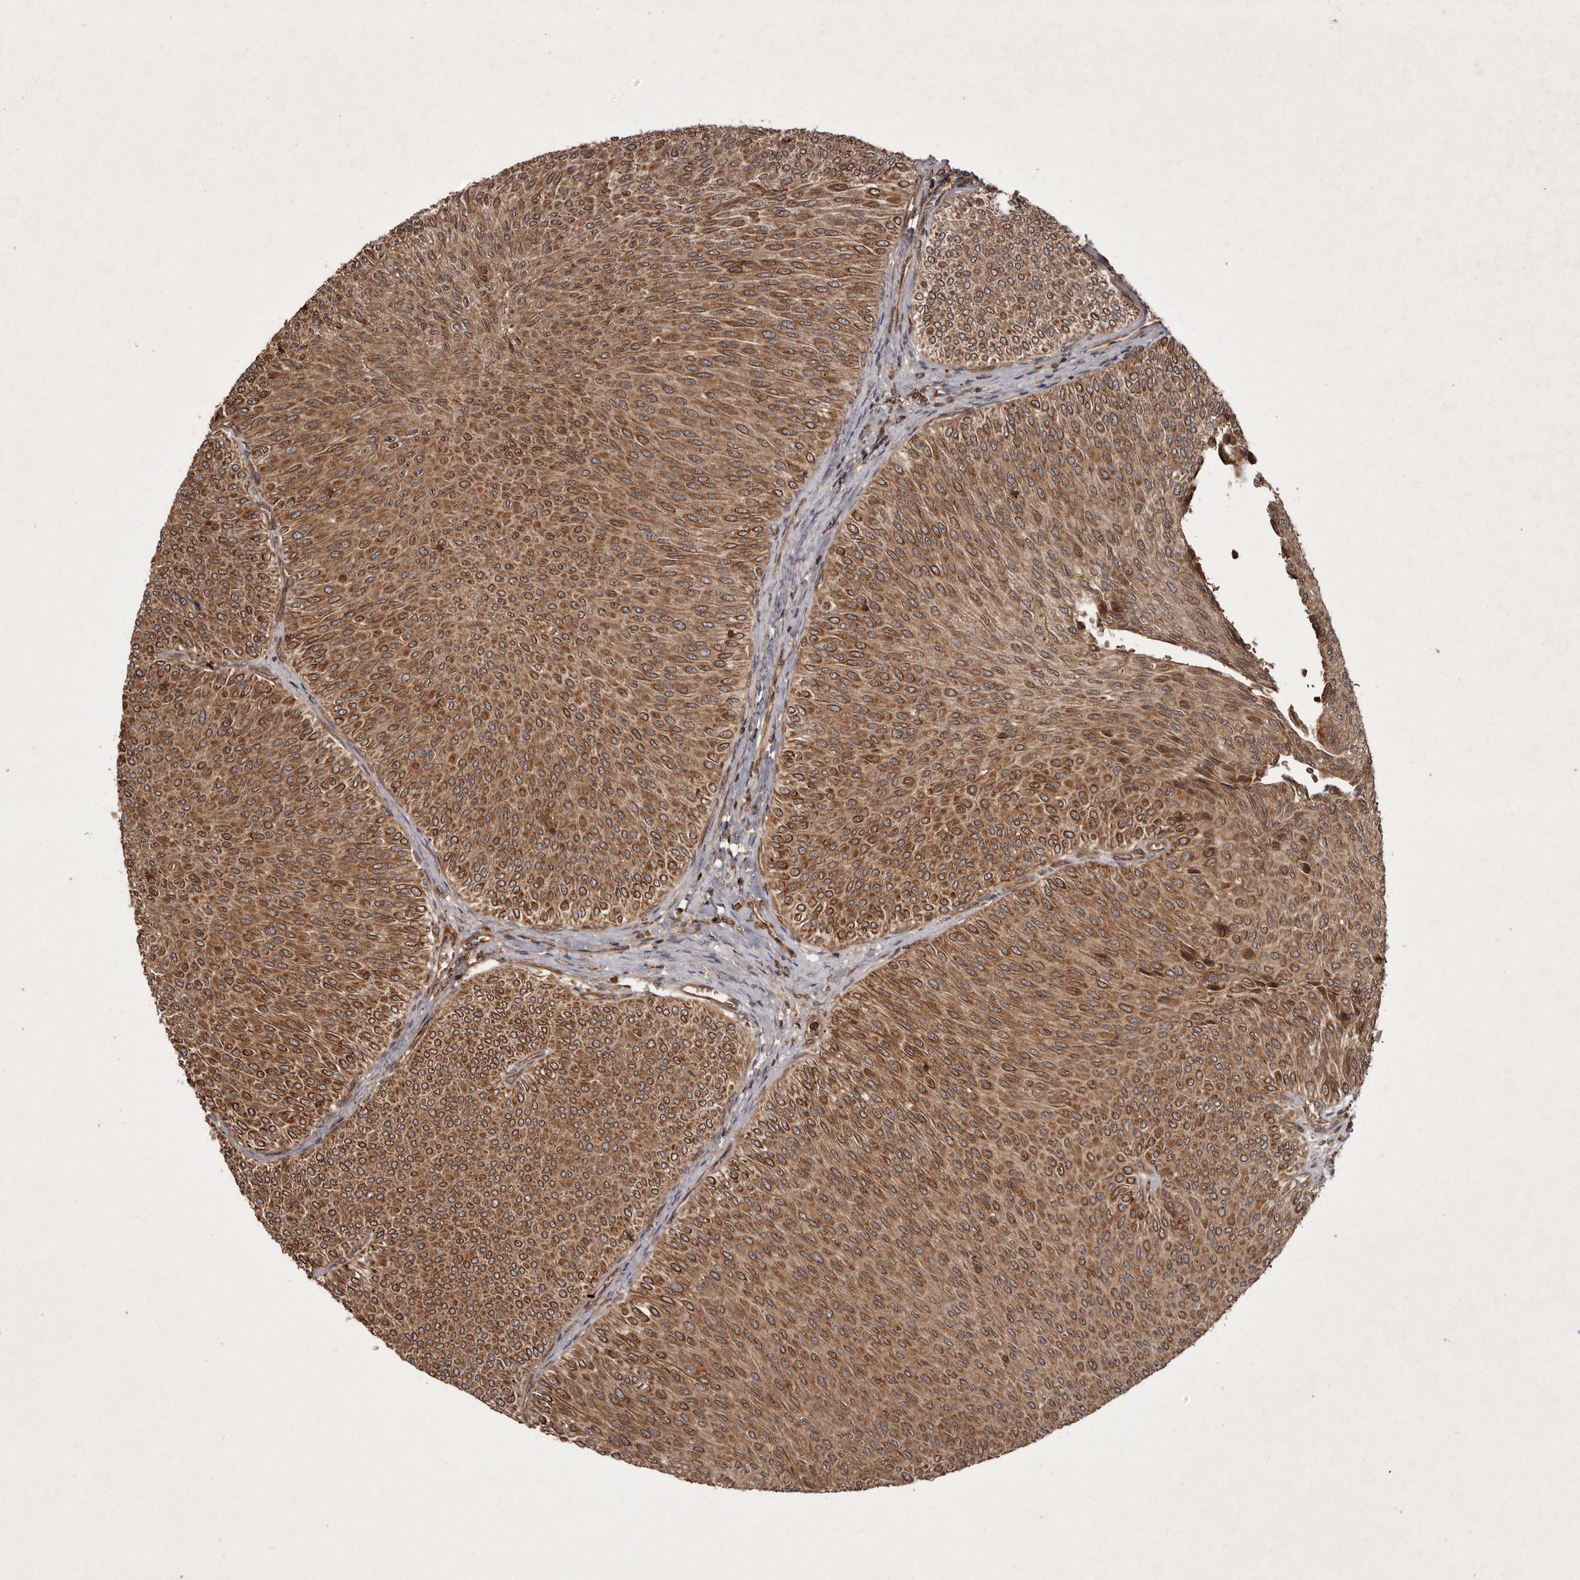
{"staining": {"intensity": "strong", "quantity": ">75%", "location": "cytoplasmic/membranous,nuclear"}, "tissue": "urothelial cancer", "cell_type": "Tumor cells", "image_type": "cancer", "snomed": [{"axis": "morphology", "description": "Urothelial carcinoma, Low grade"}, {"axis": "topography", "description": "Urinary bladder"}], "caption": "This is a micrograph of immunohistochemistry staining of urothelial carcinoma (low-grade), which shows strong expression in the cytoplasmic/membranous and nuclear of tumor cells.", "gene": "STK36", "patient": {"sex": "male", "age": 78}}